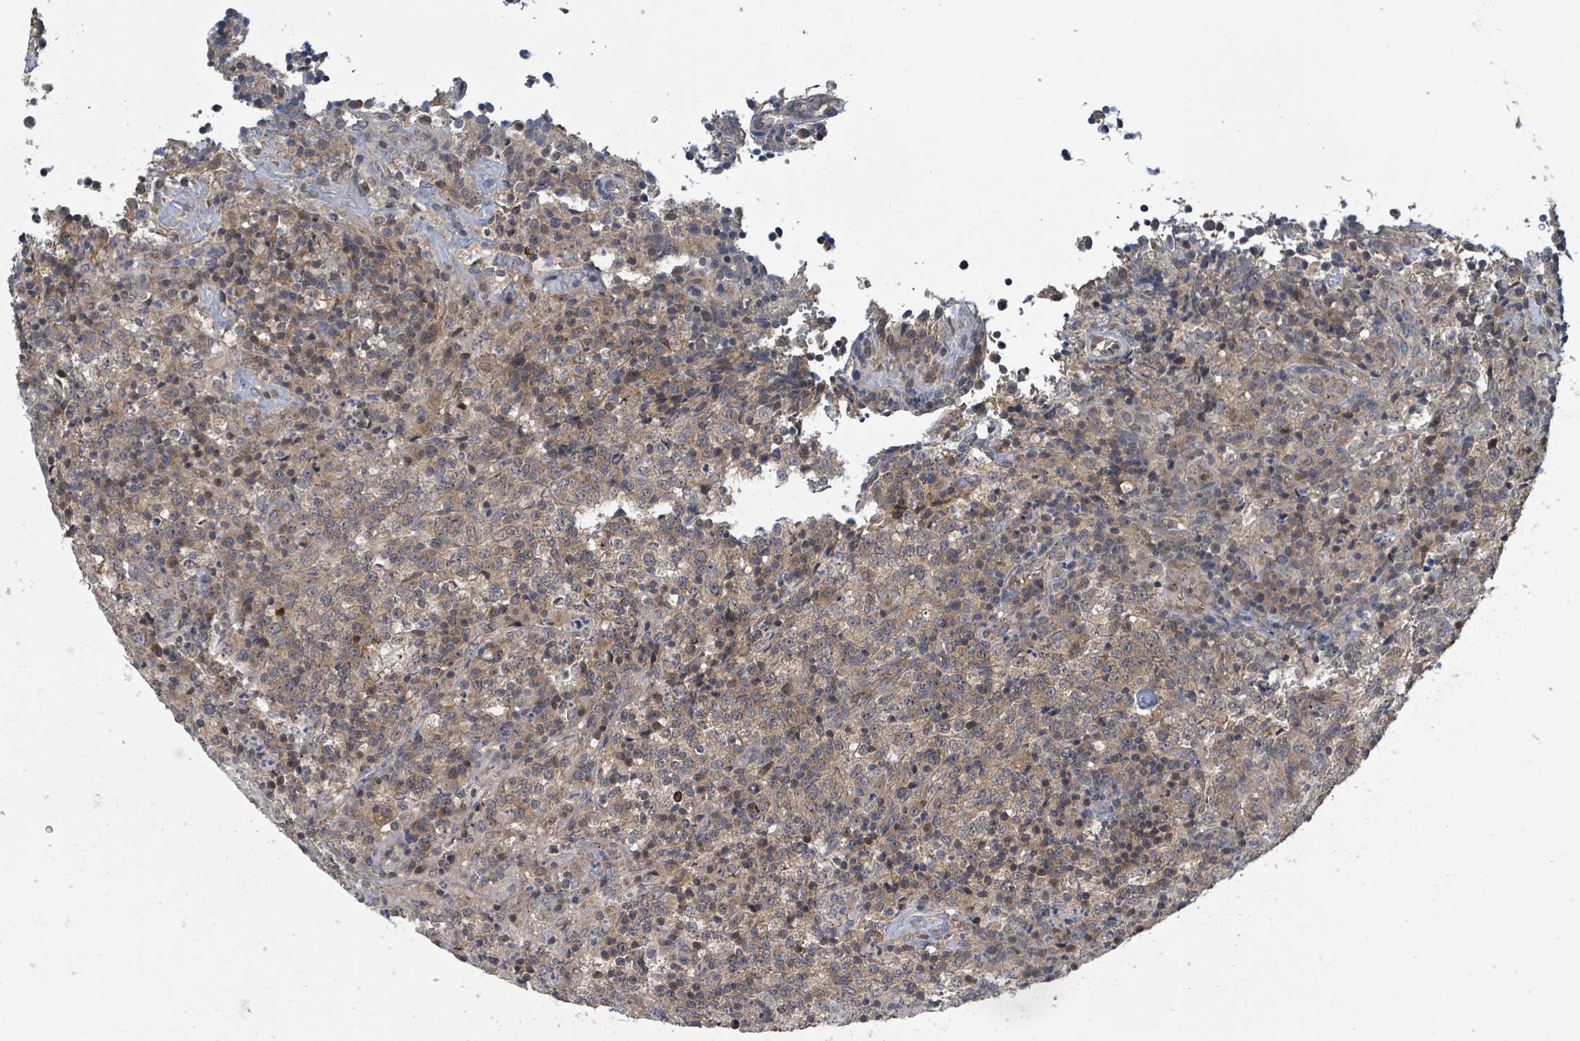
{"staining": {"intensity": "weak", "quantity": "25%-75%", "location": "cytoplasmic/membranous"}, "tissue": "lymphoma", "cell_type": "Tumor cells", "image_type": "cancer", "snomed": [{"axis": "morphology", "description": "Malignant lymphoma, non-Hodgkin's type, High grade"}, {"axis": "topography", "description": "Lymph node"}], "caption": "Protein positivity by immunohistochemistry displays weak cytoplasmic/membranous staining in about 25%-75% of tumor cells in high-grade malignant lymphoma, non-Hodgkin's type. The staining is performed using DAB (3,3'-diaminobenzidine) brown chromogen to label protein expression. The nuclei are counter-stained blue using hematoxylin.", "gene": "CCDC121", "patient": {"sex": "male", "age": 54}}